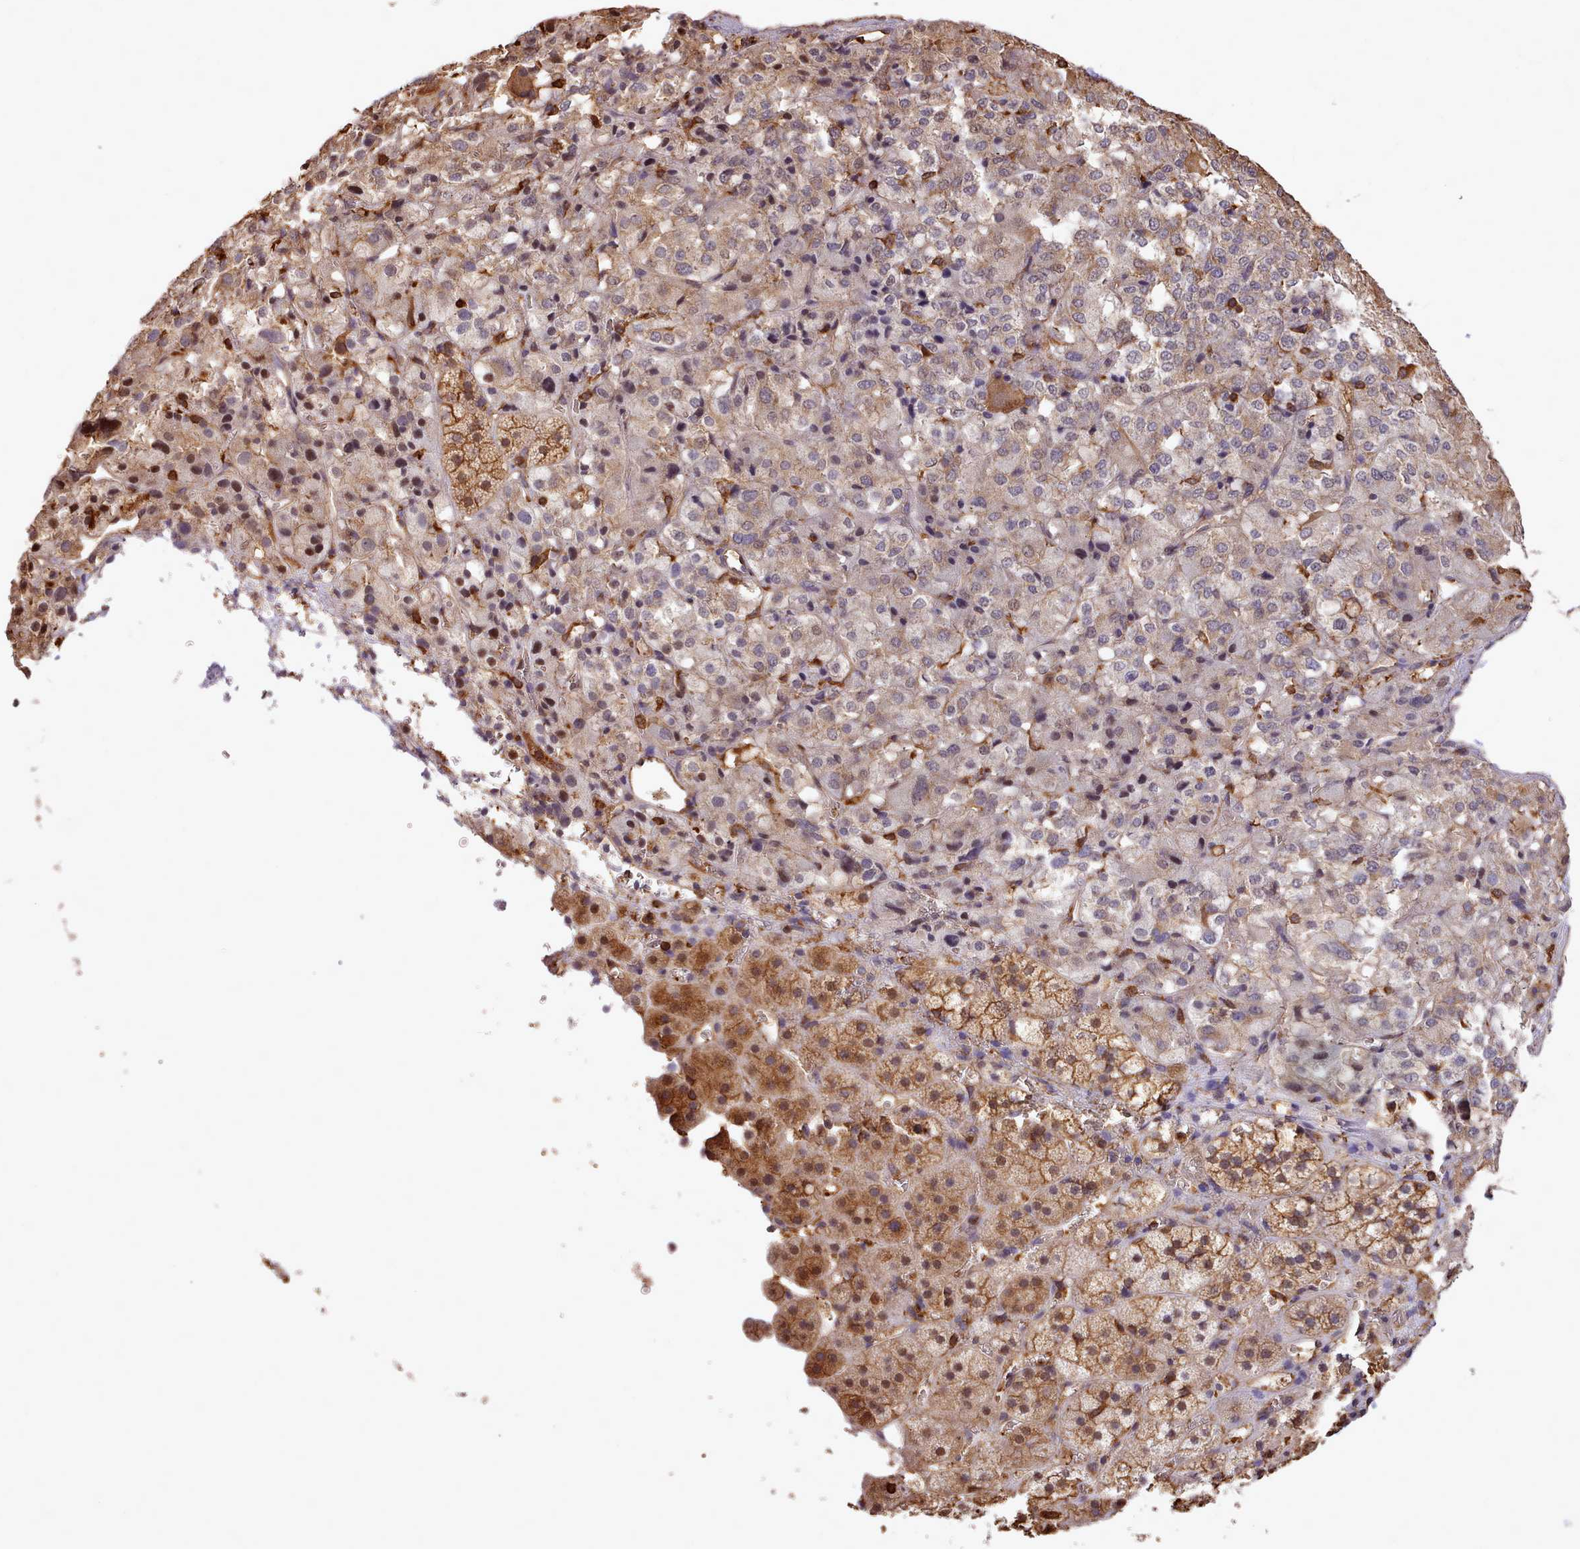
{"staining": {"intensity": "moderate", "quantity": ">75%", "location": "cytoplasmic/membranous,nuclear"}, "tissue": "adrenal gland", "cell_type": "Glandular cells", "image_type": "normal", "snomed": [{"axis": "morphology", "description": "Normal tissue, NOS"}, {"axis": "topography", "description": "Adrenal gland"}], "caption": "Adrenal gland stained with IHC exhibits moderate cytoplasmic/membranous,nuclear expression in approximately >75% of glandular cells.", "gene": "CAPZA1", "patient": {"sex": "female", "age": 44}}